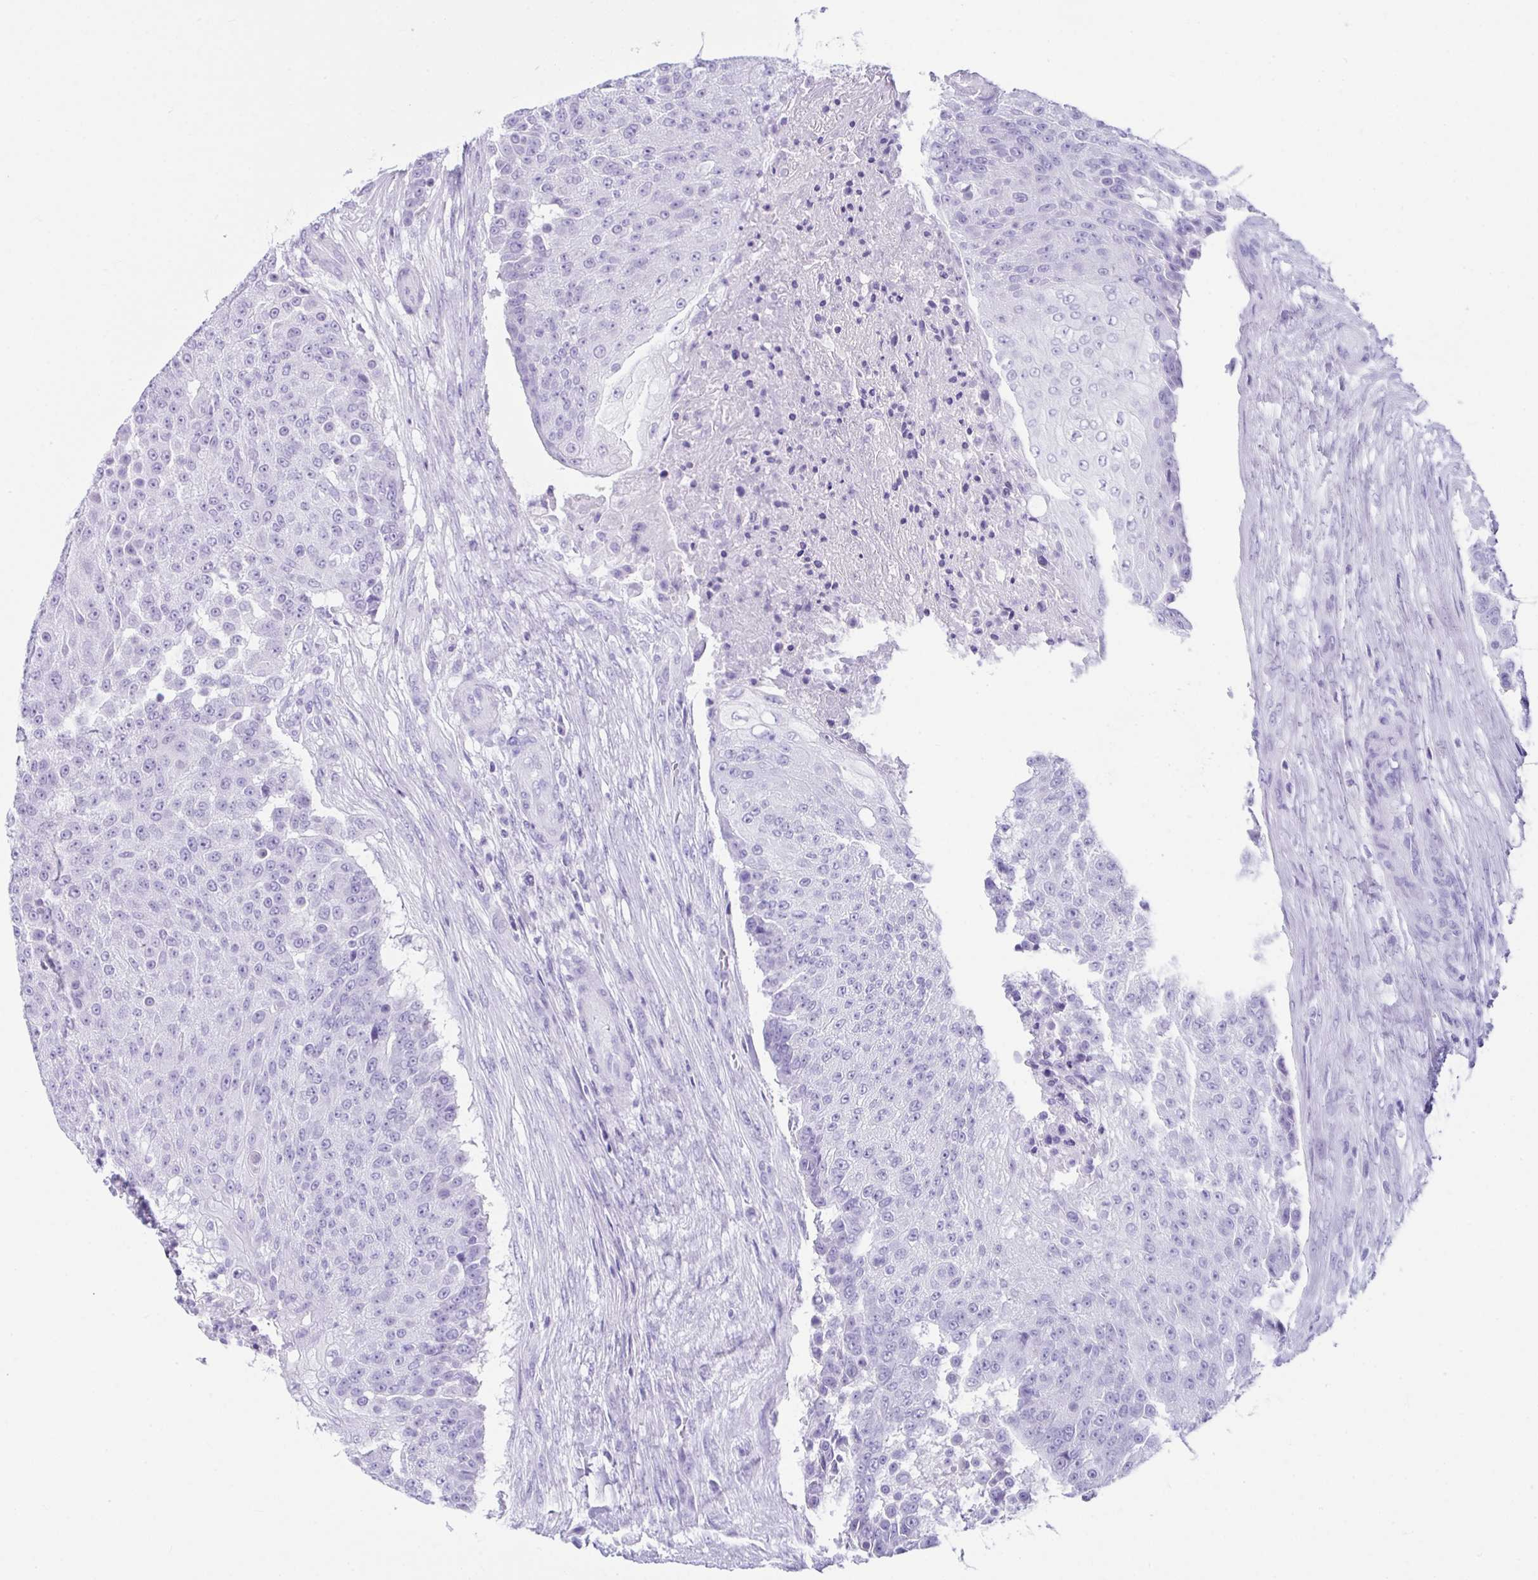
{"staining": {"intensity": "negative", "quantity": "none", "location": "none"}, "tissue": "urothelial cancer", "cell_type": "Tumor cells", "image_type": "cancer", "snomed": [{"axis": "morphology", "description": "Urothelial carcinoma, High grade"}, {"axis": "topography", "description": "Urinary bladder"}], "caption": "Tumor cells show no significant protein expression in high-grade urothelial carcinoma.", "gene": "LGALS4", "patient": {"sex": "female", "age": 63}}